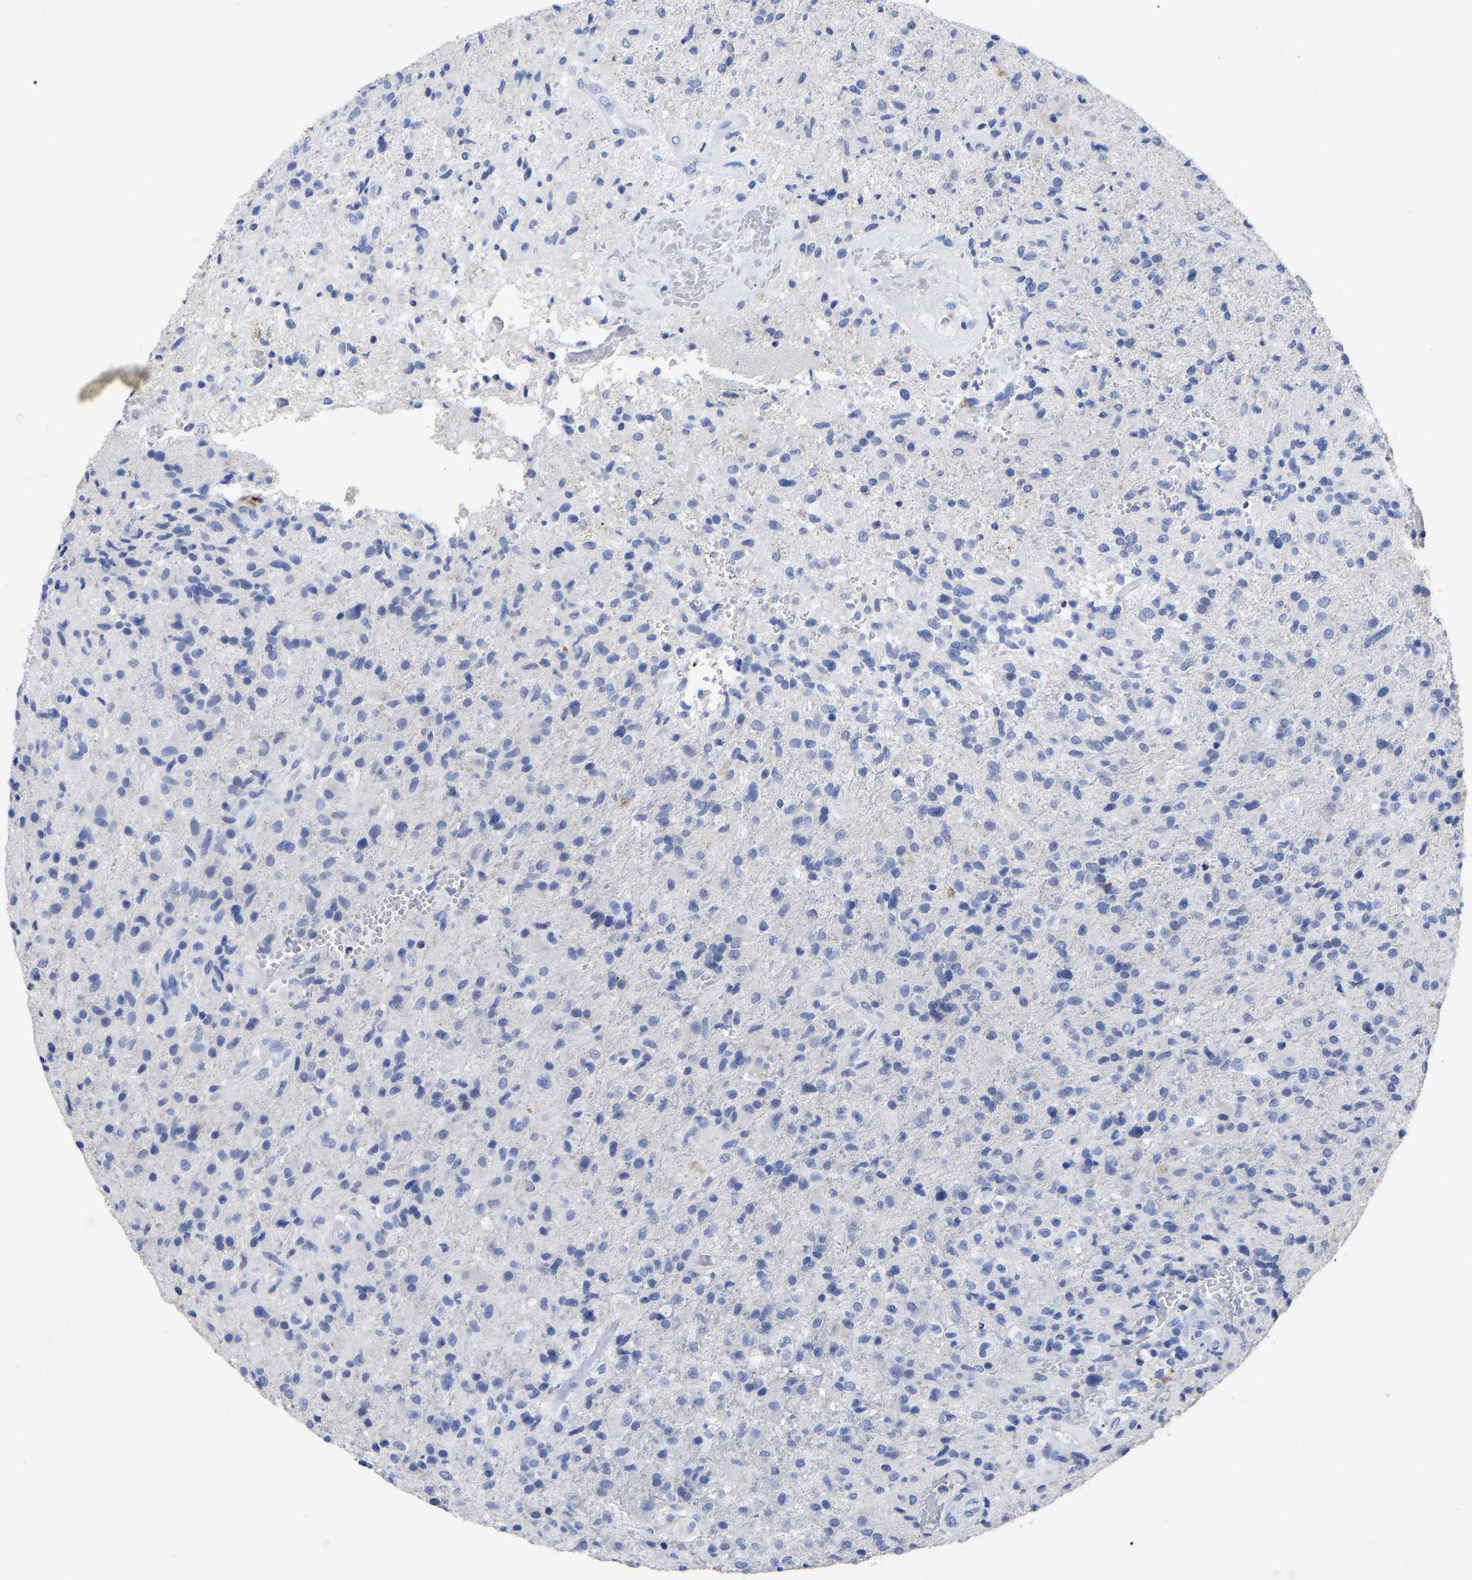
{"staining": {"intensity": "negative", "quantity": "none", "location": "none"}, "tissue": "glioma", "cell_type": "Tumor cells", "image_type": "cancer", "snomed": [{"axis": "morphology", "description": "Glioma, malignant, High grade"}, {"axis": "topography", "description": "Brain"}], "caption": "Immunohistochemistry (IHC) image of neoplastic tissue: human high-grade glioma (malignant) stained with DAB (3,3'-diaminobenzidine) exhibits no significant protein staining in tumor cells.", "gene": "ANXA13", "patient": {"sex": "male", "age": 72}}